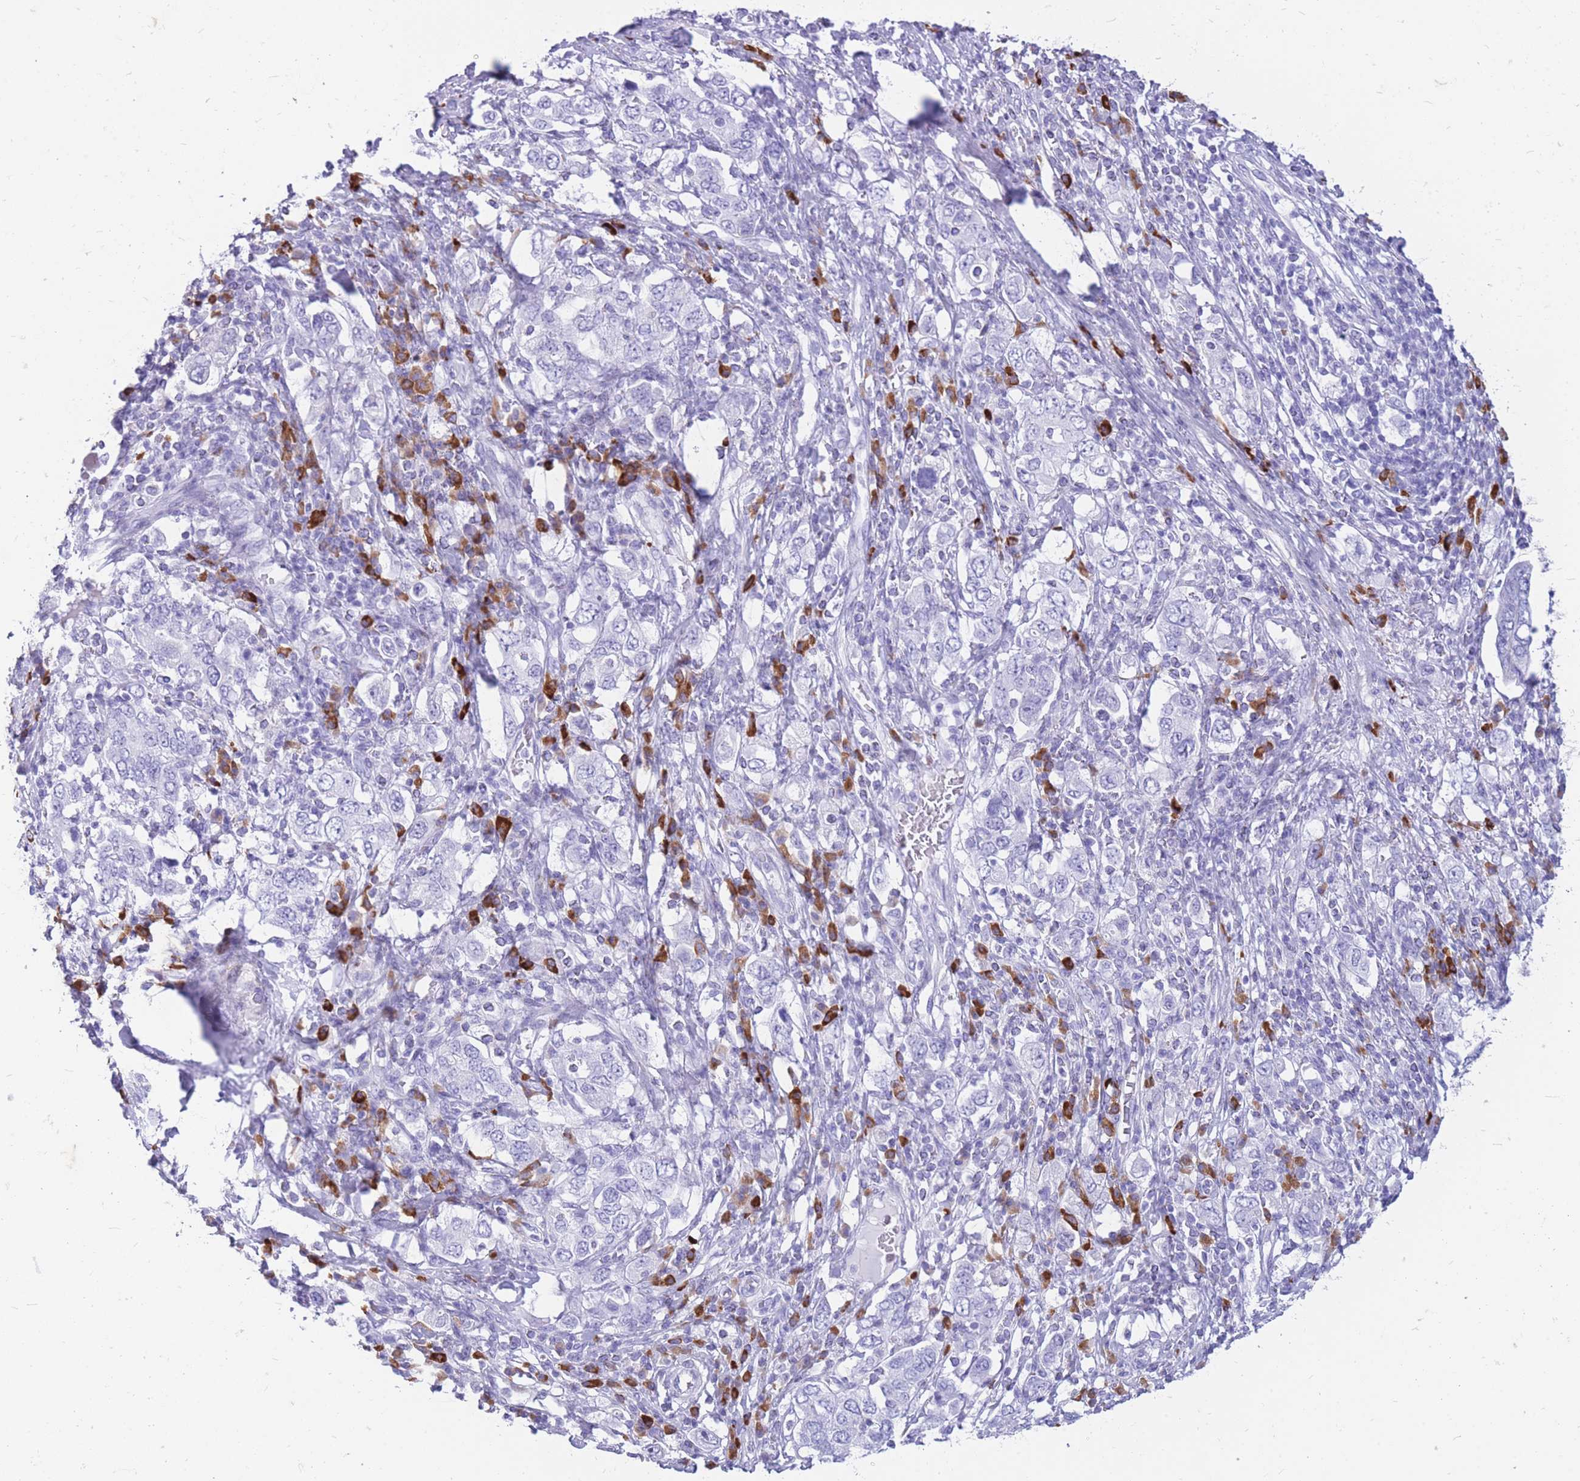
{"staining": {"intensity": "negative", "quantity": "none", "location": "none"}, "tissue": "stomach cancer", "cell_type": "Tumor cells", "image_type": "cancer", "snomed": [{"axis": "morphology", "description": "Adenocarcinoma, NOS"}, {"axis": "topography", "description": "Stomach, upper"}, {"axis": "topography", "description": "Stomach"}], "caption": "Tumor cells are negative for brown protein staining in stomach cancer. Nuclei are stained in blue.", "gene": "ZFP37", "patient": {"sex": "male", "age": 62}}